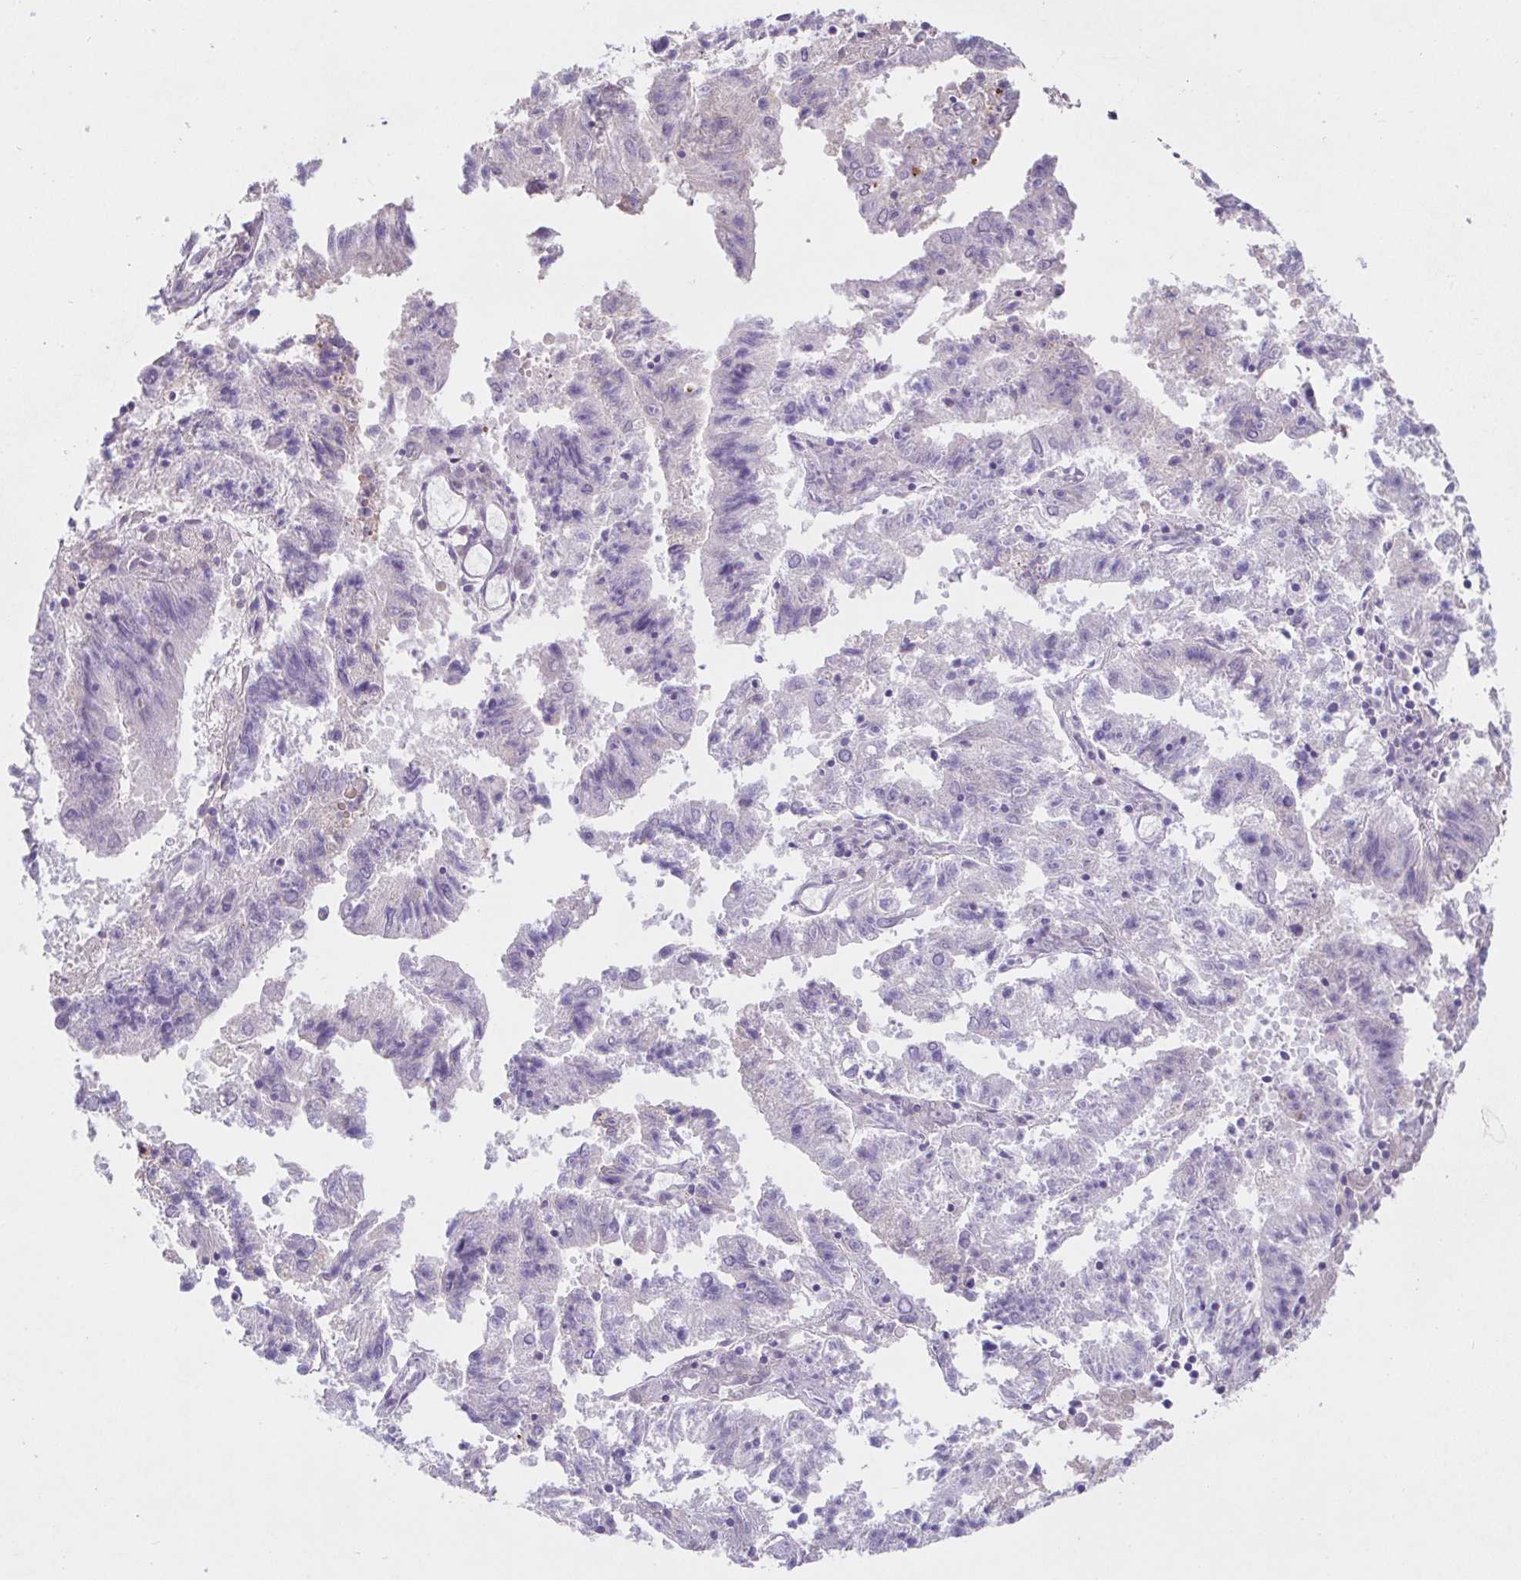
{"staining": {"intensity": "negative", "quantity": "none", "location": "none"}, "tissue": "endometrial cancer", "cell_type": "Tumor cells", "image_type": "cancer", "snomed": [{"axis": "morphology", "description": "Adenocarcinoma, NOS"}, {"axis": "topography", "description": "Endometrium"}], "caption": "IHC micrograph of neoplastic tissue: human endometrial adenocarcinoma stained with DAB (3,3'-diaminobenzidine) reveals no significant protein staining in tumor cells.", "gene": "SAA4", "patient": {"sex": "female", "age": 82}}